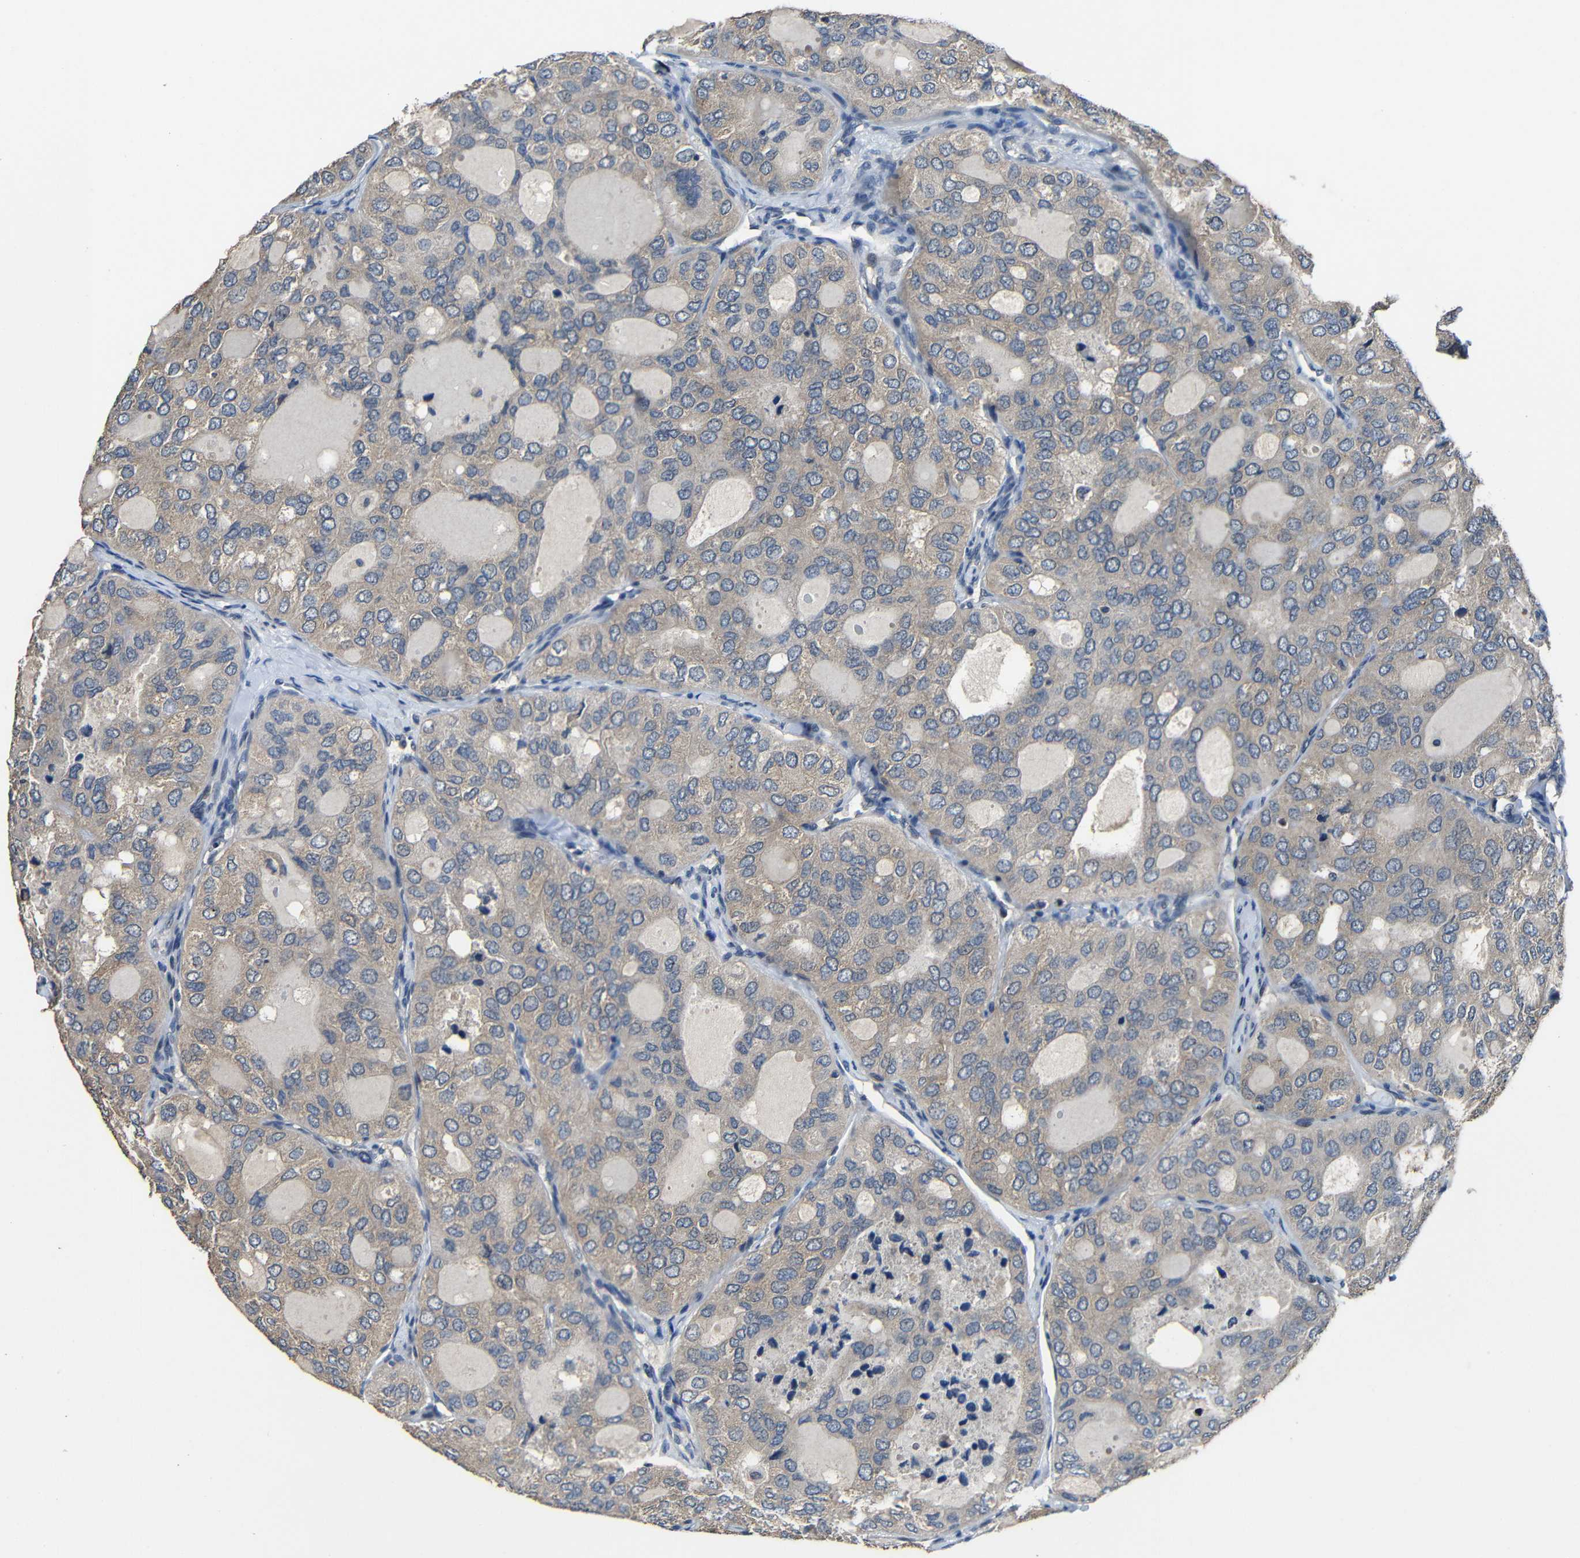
{"staining": {"intensity": "weak", "quantity": ">75%", "location": "cytoplasmic/membranous"}, "tissue": "thyroid cancer", "cell_type": "Tumor cells", "image_type": "cancer", "snomed": [{"axis": "morphology", "description": "Follicular adenoma carcinoma, NOS"}, {"axis": "topography", "description": "Thyroid gland"}], "caption": "Immunohistochemical staining of human follicular adenoma carcinoma (thyroid) shows weak cytoplasmic/membranous protein staining in approximately >75% of tumor cells. The staining is performed using DAB brown chromogen to label protein expression. The nuclei are counter-stained blue using hematoxylin.", "gene": "C6orf89", "patient": {"sex": "male", "age": 75}}